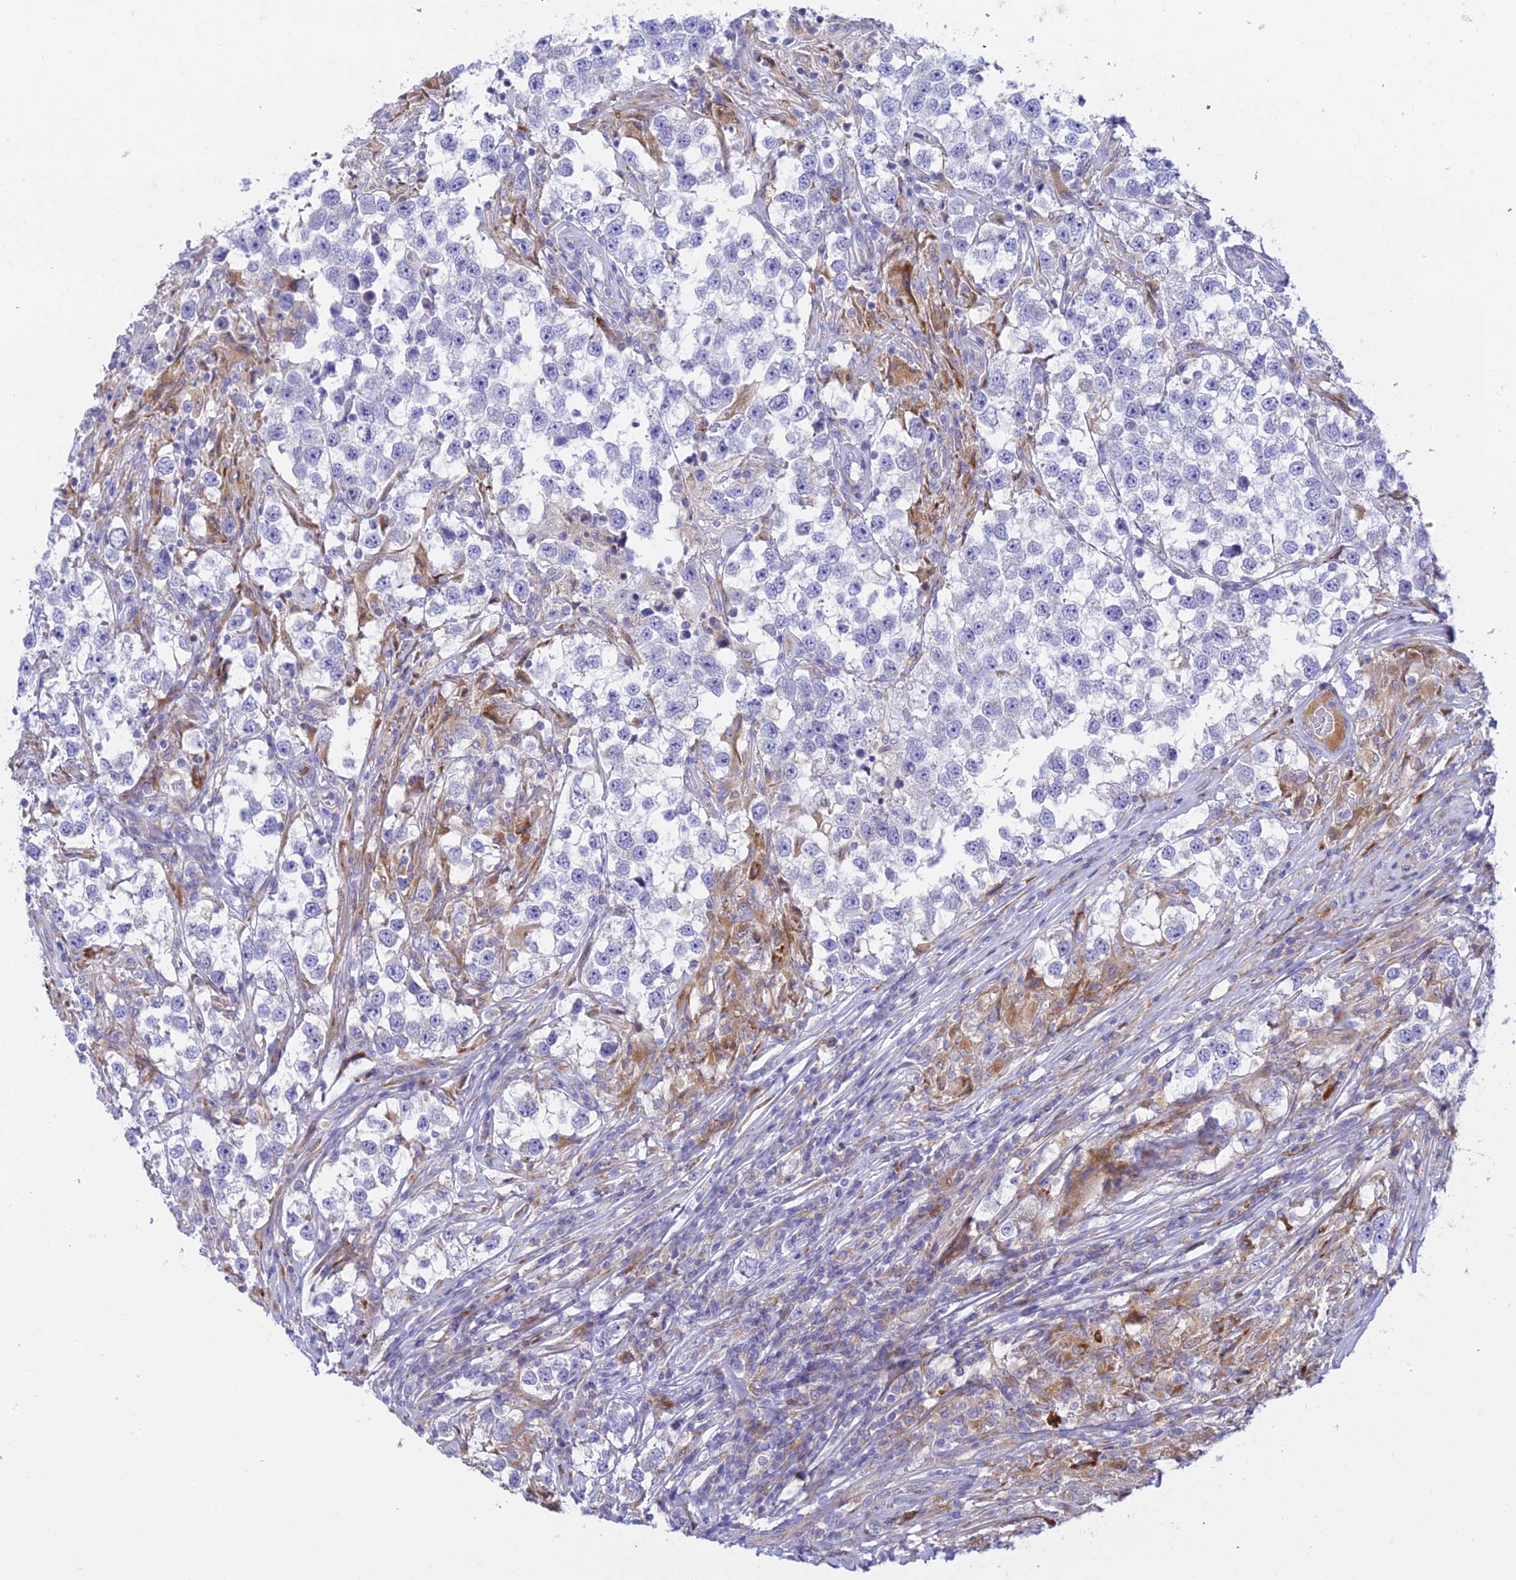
{"staining": {"intensity": "negative", "quantity": "none", "location": "none"}, "tissue": "testis cancer", "cell_type": "Tumor cells", "image_type": "cancer", "snomed": [{"axis": "morphology", "description": "Seminoma, NOS"}, {"axis": "topography", "description": "Testis"}], "caption": "Testis seminoma stained for a protein using immunohistochemistry (IHC) reveals no positivity tumor cells.", "gene": "CLCN7", "patient": {"sex": "male", "age": 46}}